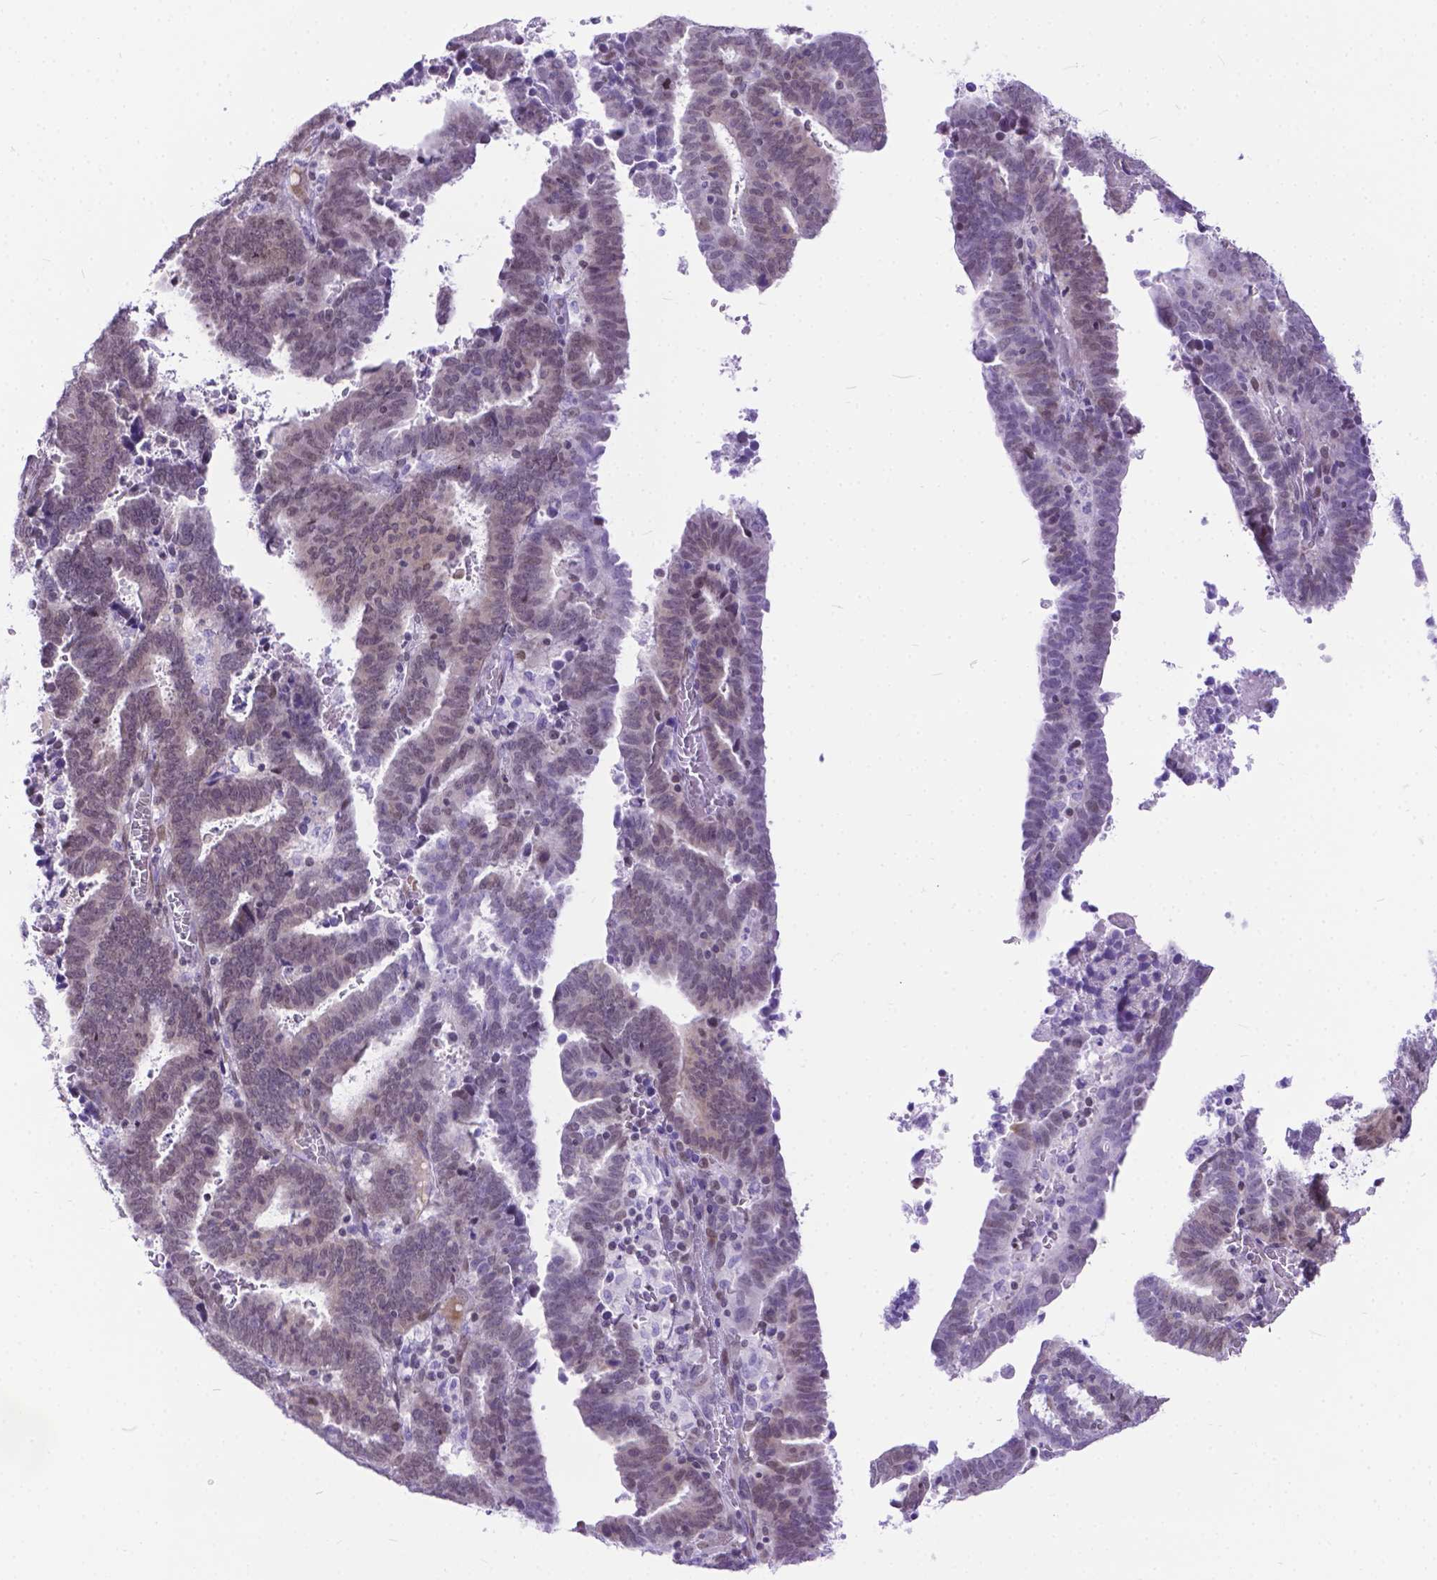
{"staining": {"intensity": "weak", "quantity": "25%-75%", "location": "cytoplasmic/membranous,nuclear"}, "tissue": "endometrial cancer", "cell_type": "Tumor cells", "image_type": "cancer", "snomed": [{"axis": "morphology", "description": "Adenocarcinoma, NOS"}, {"axis": "topography", "description": "Uterus"}], "caption": "Protein expression analysis of human endometrial adenocarcinoma reveals weak cytoplasmic/membranous and nuclear staining in approximately 25%-75% of tumor cells. (Brightfield microscopy of DAB IHC at high magnification).", "gene": "FAM124B", "patient": {"sex": "female", "age": 83}}